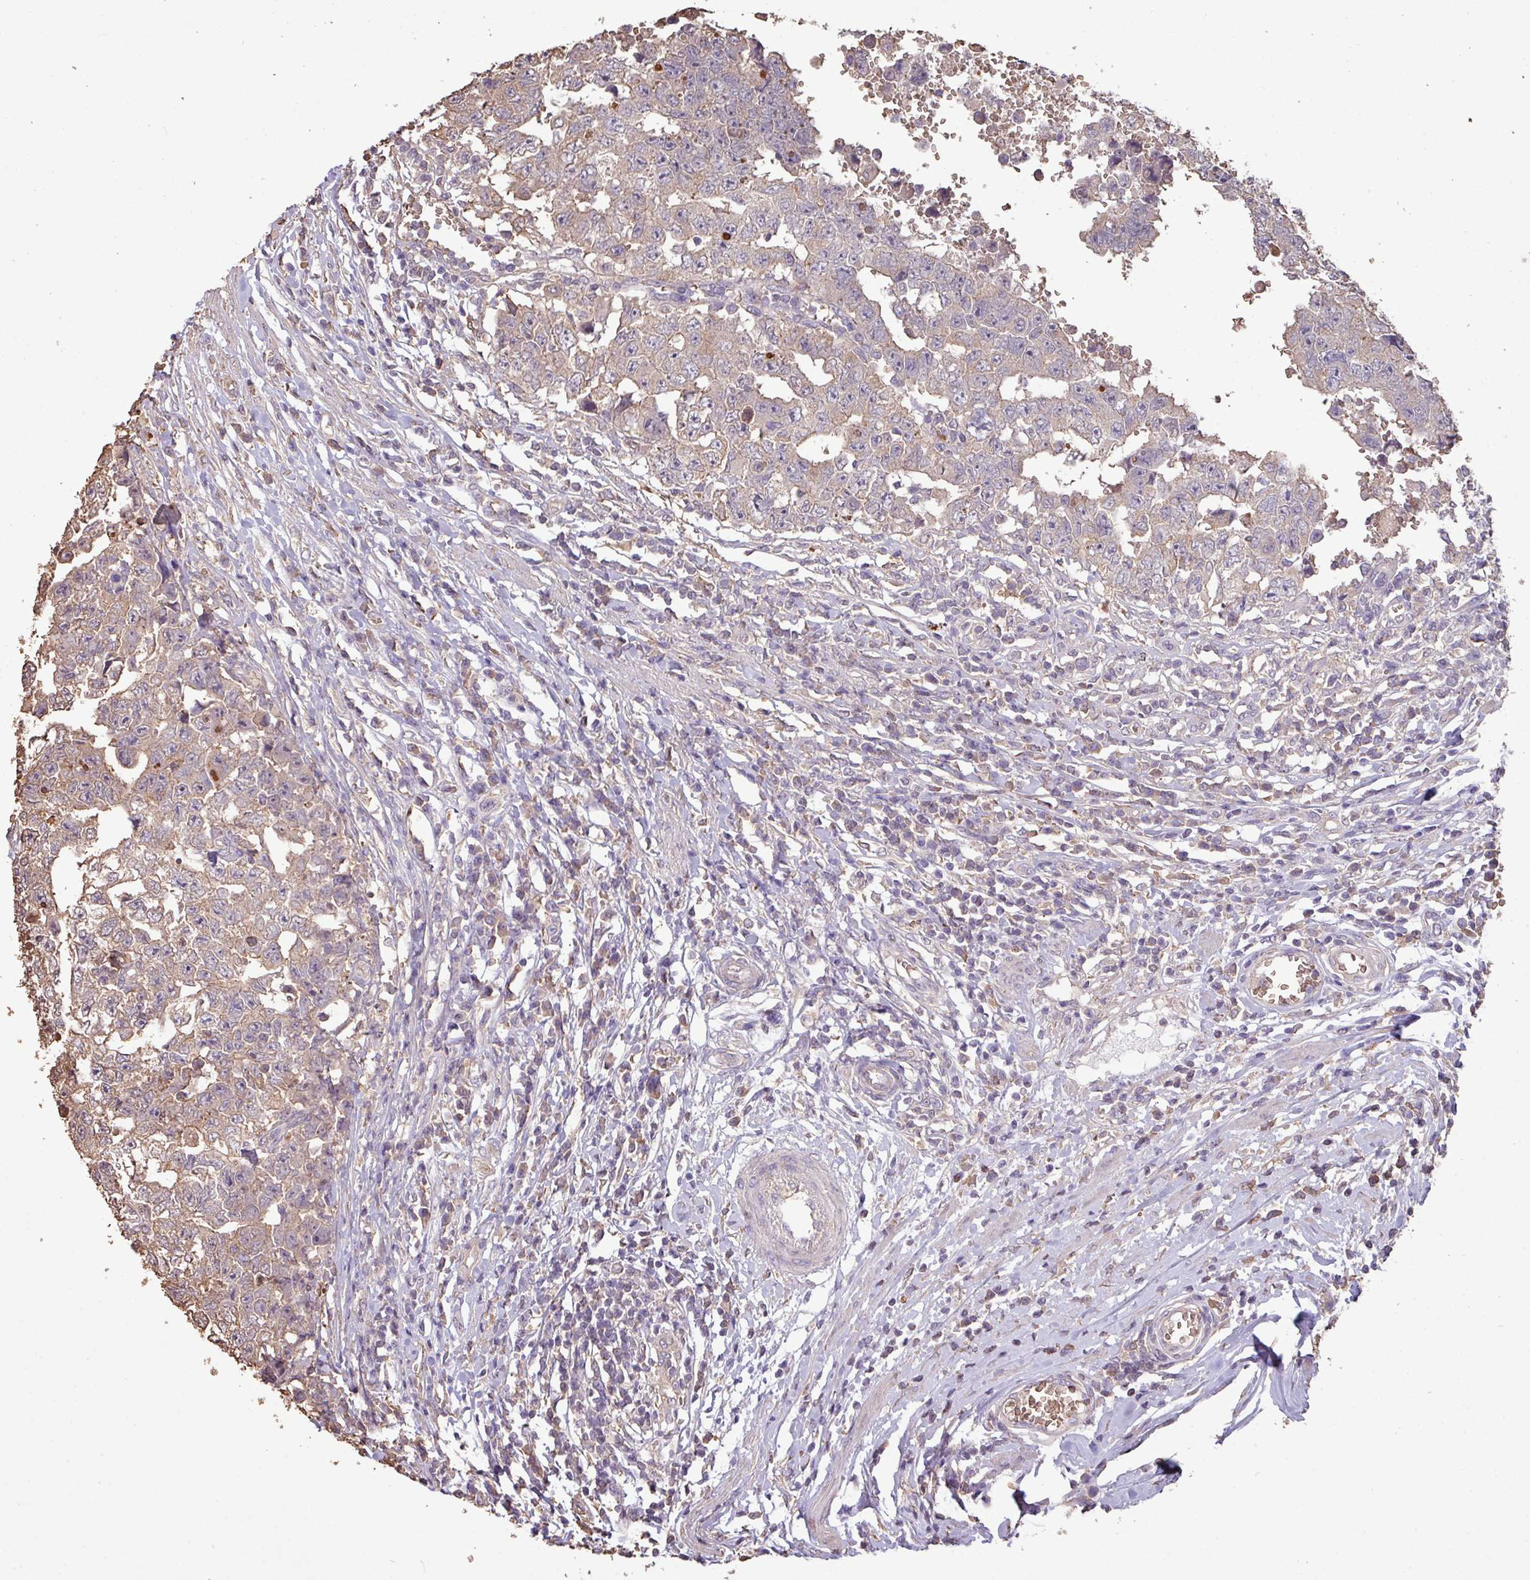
{"staining": {"intensity": "weak", "quantity": "<25%", "location": "cytoplasmic/membranous"}, "tissue": "testis cancer", "cell_type": "Tumor cells", "image_type": "cancer", "snomed": [{"axis": "morphology", "description": "Carcinoma, Embryonal, NOS"}, {"axis": "topography", "description": "Testis"}], "caption": "Immunohistochemistry of testis cancer (embryonal carcinoma) reveals no positivity in tumor cells. (Immunohistochemistry (ihc), brightfield microscopy, high magnification).", "gene": "CAMK2B", "patient": {"sex": "male", "age": 25}}